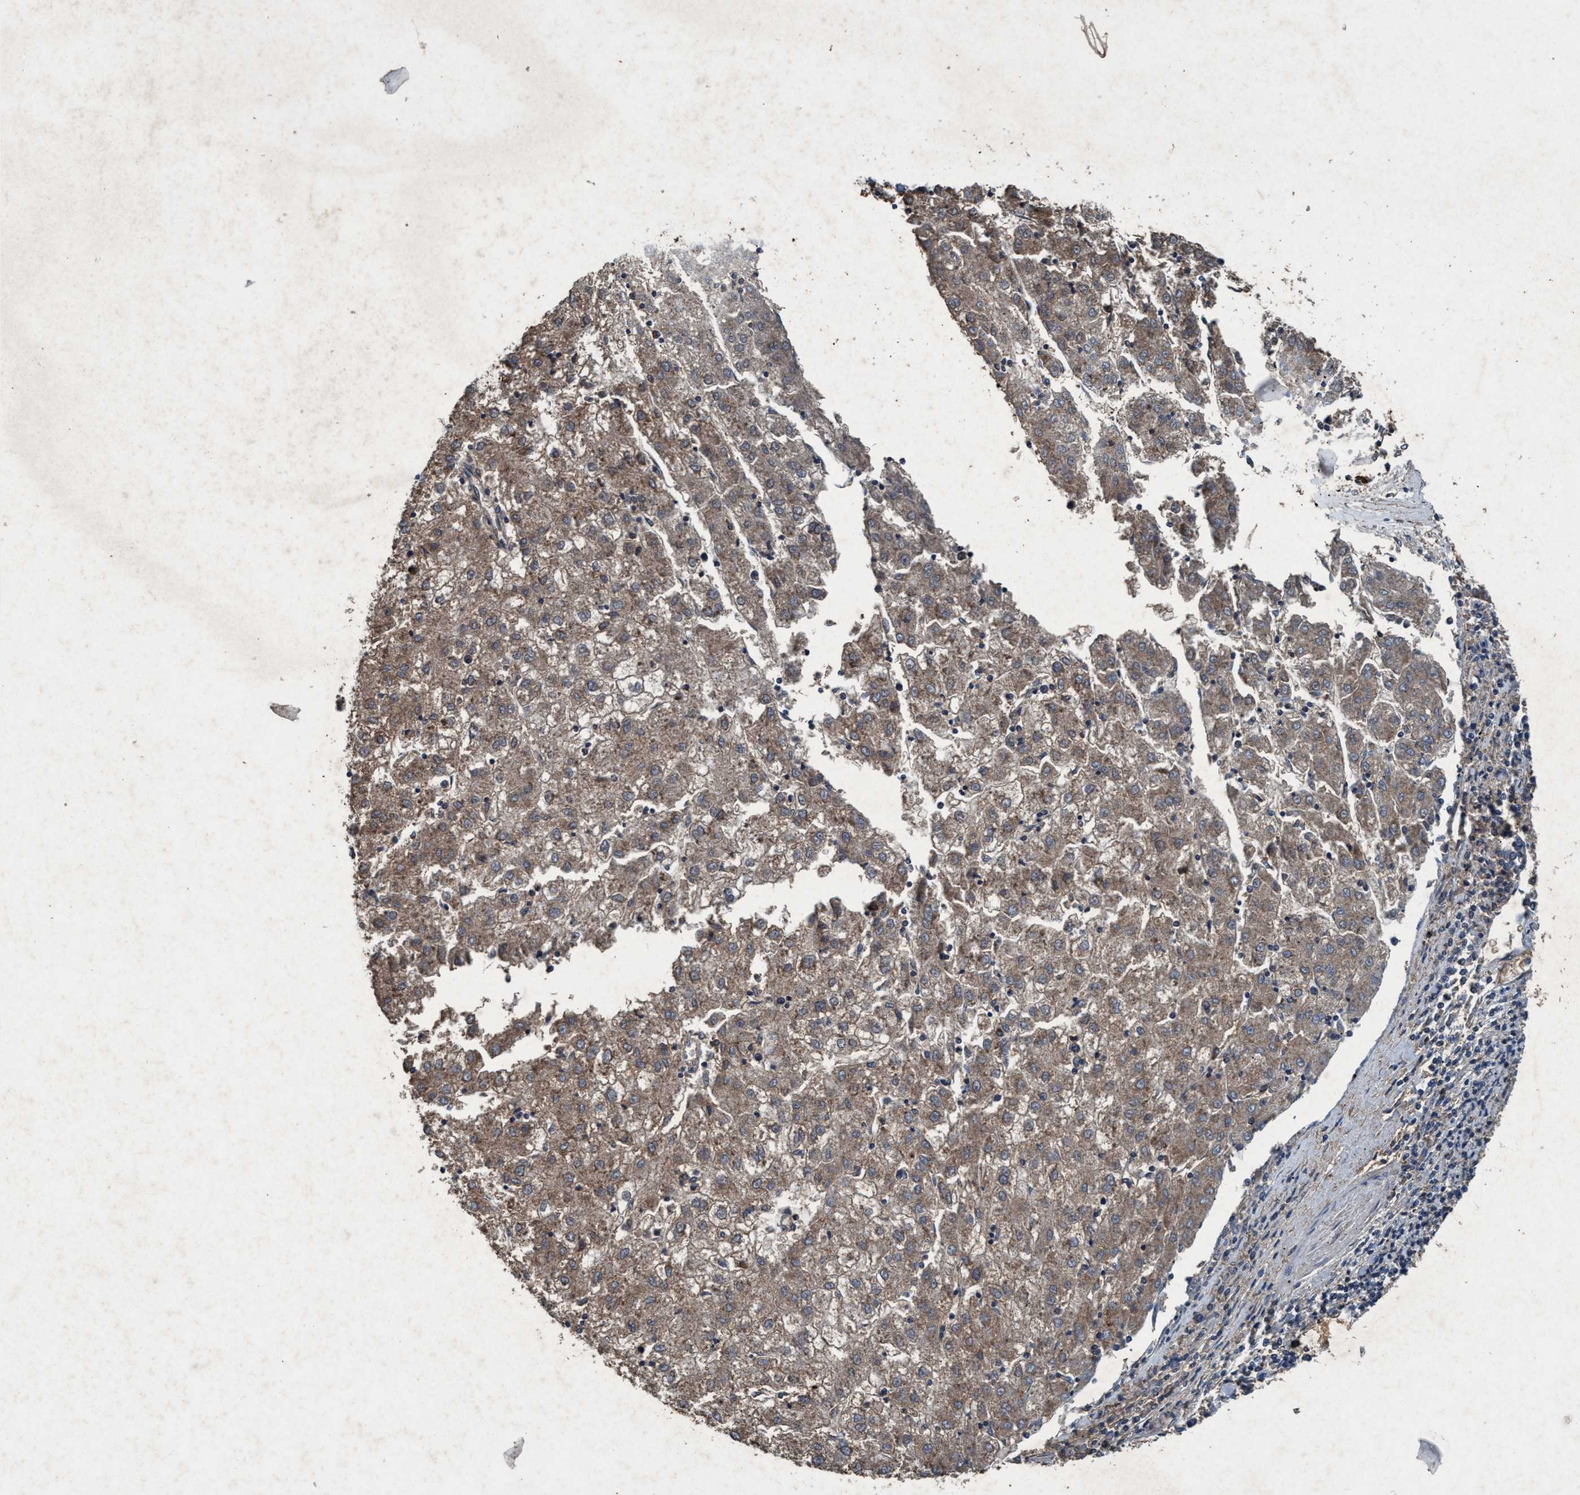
{"staining": {"intensity": "weak", "quantity": ">75%", "location": "cytoplasmic/membranous"}, "tissue": "liver cancer", "cell_type": "Tumor cells", "image_type": "cancer", "snomed": [{"axis": "morphology", "description": "Carcinoma, Hepatocellular, NOS"}, {"axis": "topography", "description": "Liver"}], "caption": "The photomicrograph demonstrates immunohistochemical staining of liver cancer. There is weak cytoplasmic/membranous expression is identified in about >75% of tumor cells. The staining was performed using DAB (3,3'-diaminobenzidine) to visualize the protein expression in brown, while the nuclei were stained in blue with hematoxylin (Magnification: 20x).", "gene": "AKT1S1", "patient": {"sex": "male", "age": 72}}